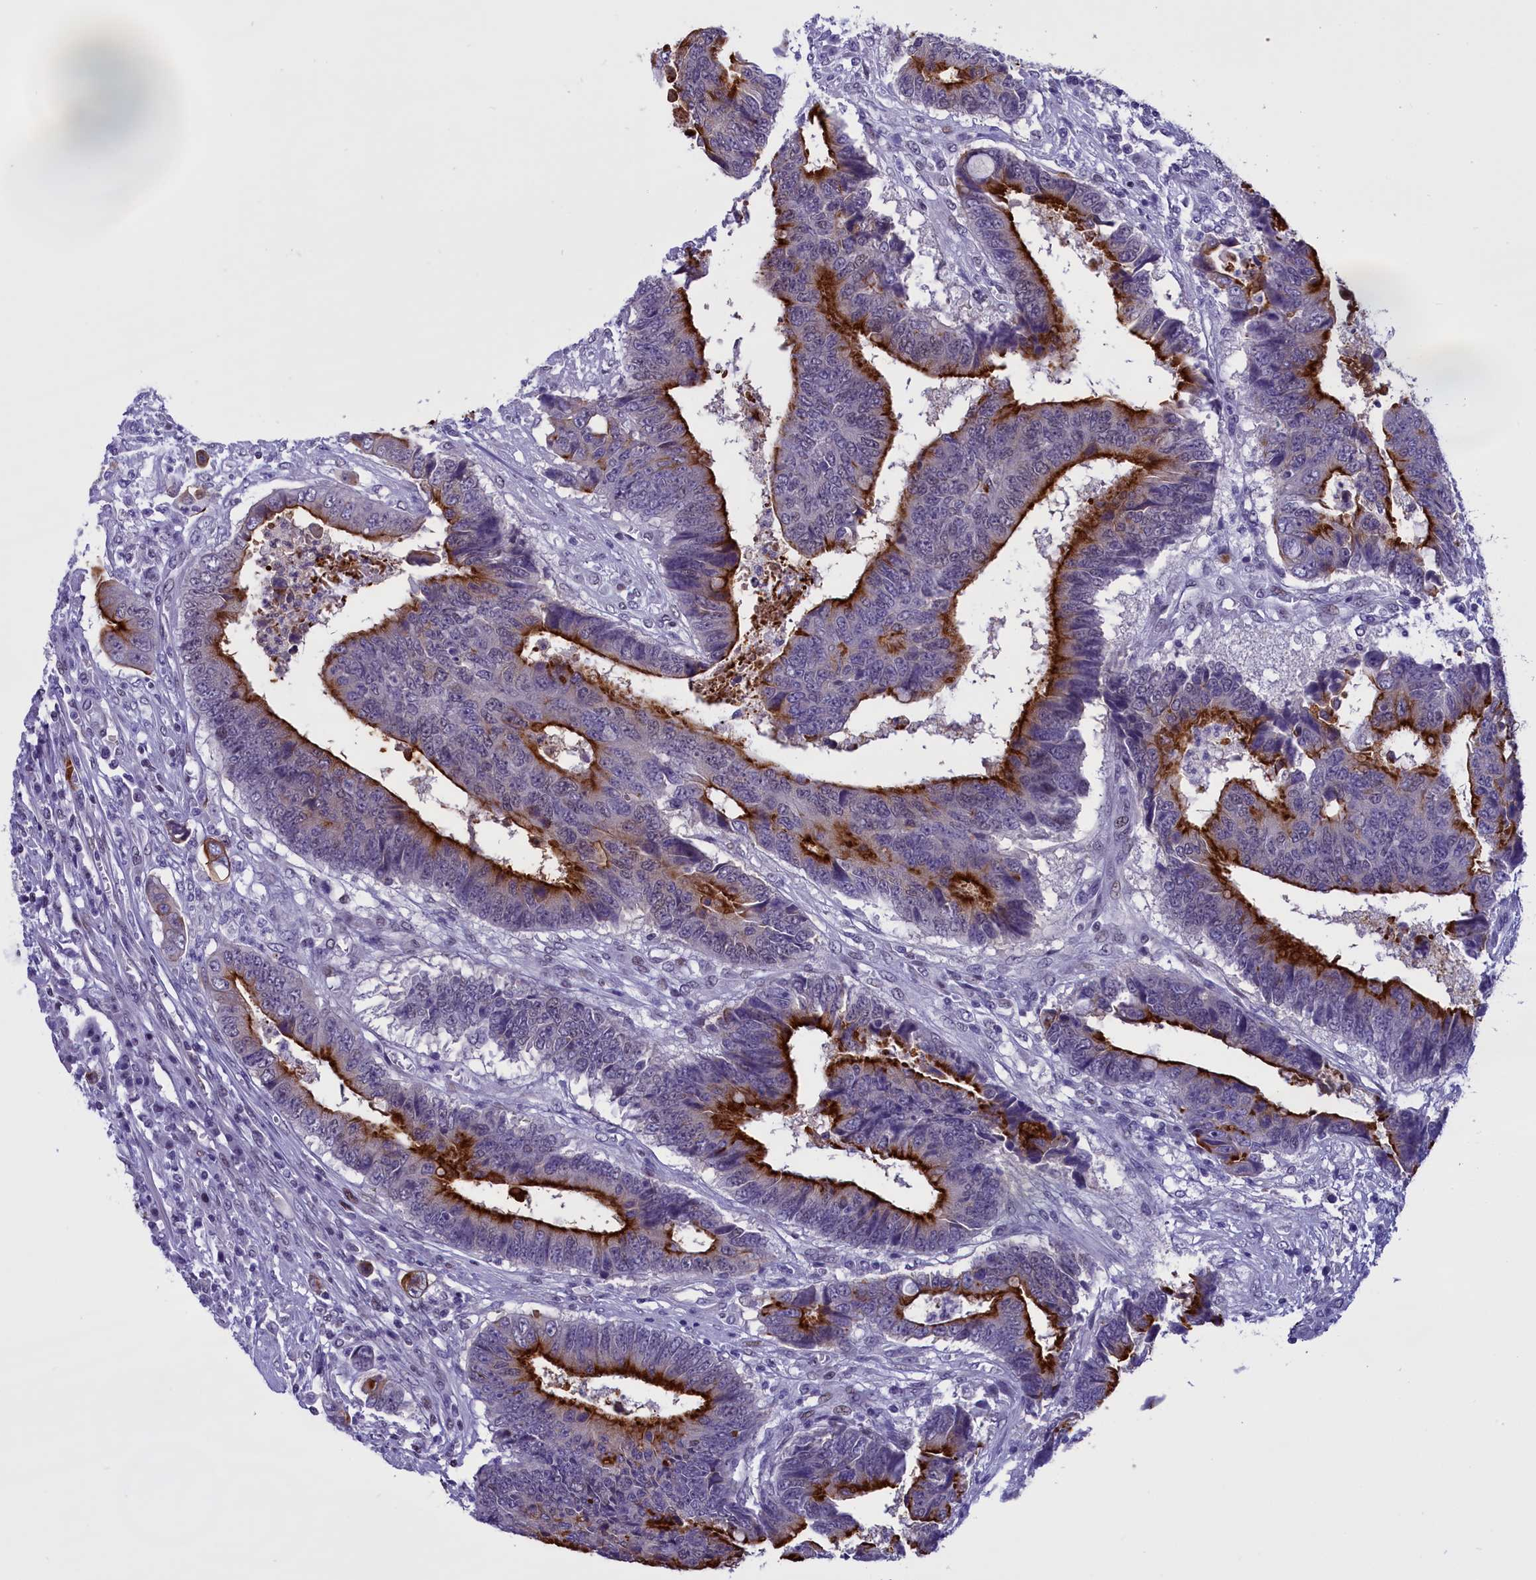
{"staining": {"intensity": "strong", "quantity": "25%-75%", "location": "cytoplasmic/membranous"}, "tissue": "colorectal cancer", "cell_type": "Tumor cells", "image_type": "cancer", "snomed": [{"axis": "morphology", "description": "Adenocarcinoma, NOS"}, {"axis": "topography", "description": "Rectum"}], "caption": "Colorectal cancer (adenocarcinoma) tissue displays strong cytoplasmic/membranous expression in approximately 25%-75% of tumor cells", "gene": "SPIRE2", "patient": {"sex": "male", "age": 84}}